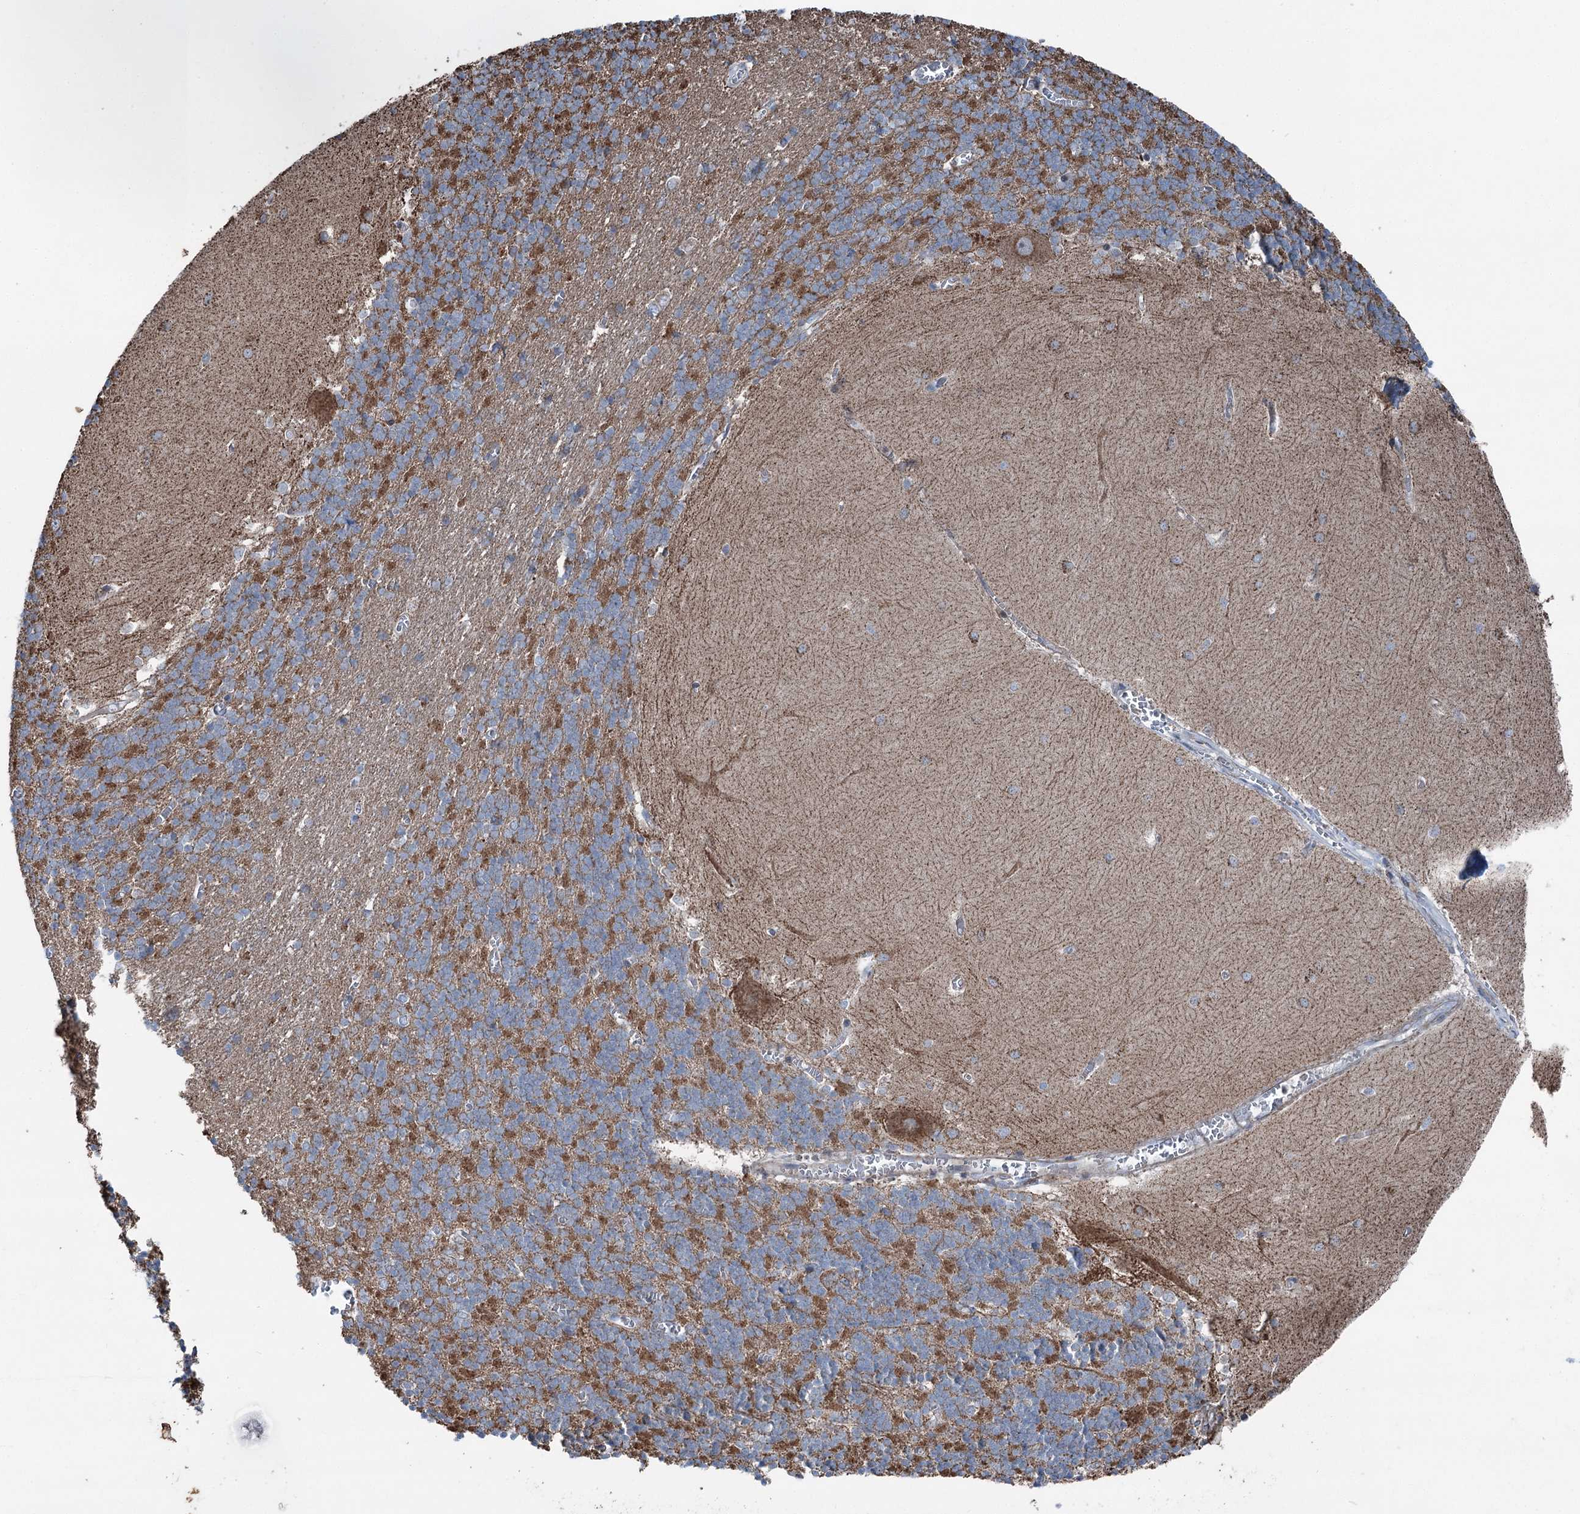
{"staining": {"intensity": "strong", "quantity": "25%-75%", "location": "cytoplasmic/membranous"}, "tissue": "cerebellum", "cell_type": "Cells in granular layer", "image_type": "normal", "snomed": [{"axis": "morphology", "description": "Normal tissue, NOS"}, {"axis": "topography", "description": "Cerebellum"}], "caption": "Cells in granular layer exhibit strong cytoplasmic/membranous staining in about 25%-75% of cells in unremarkable cerebellum. Immunohistochemistry stains the protein in brown and the nuclei are stained blue.", "gene": "UCN3", "patient": {"sex": "male", "age": 37}}